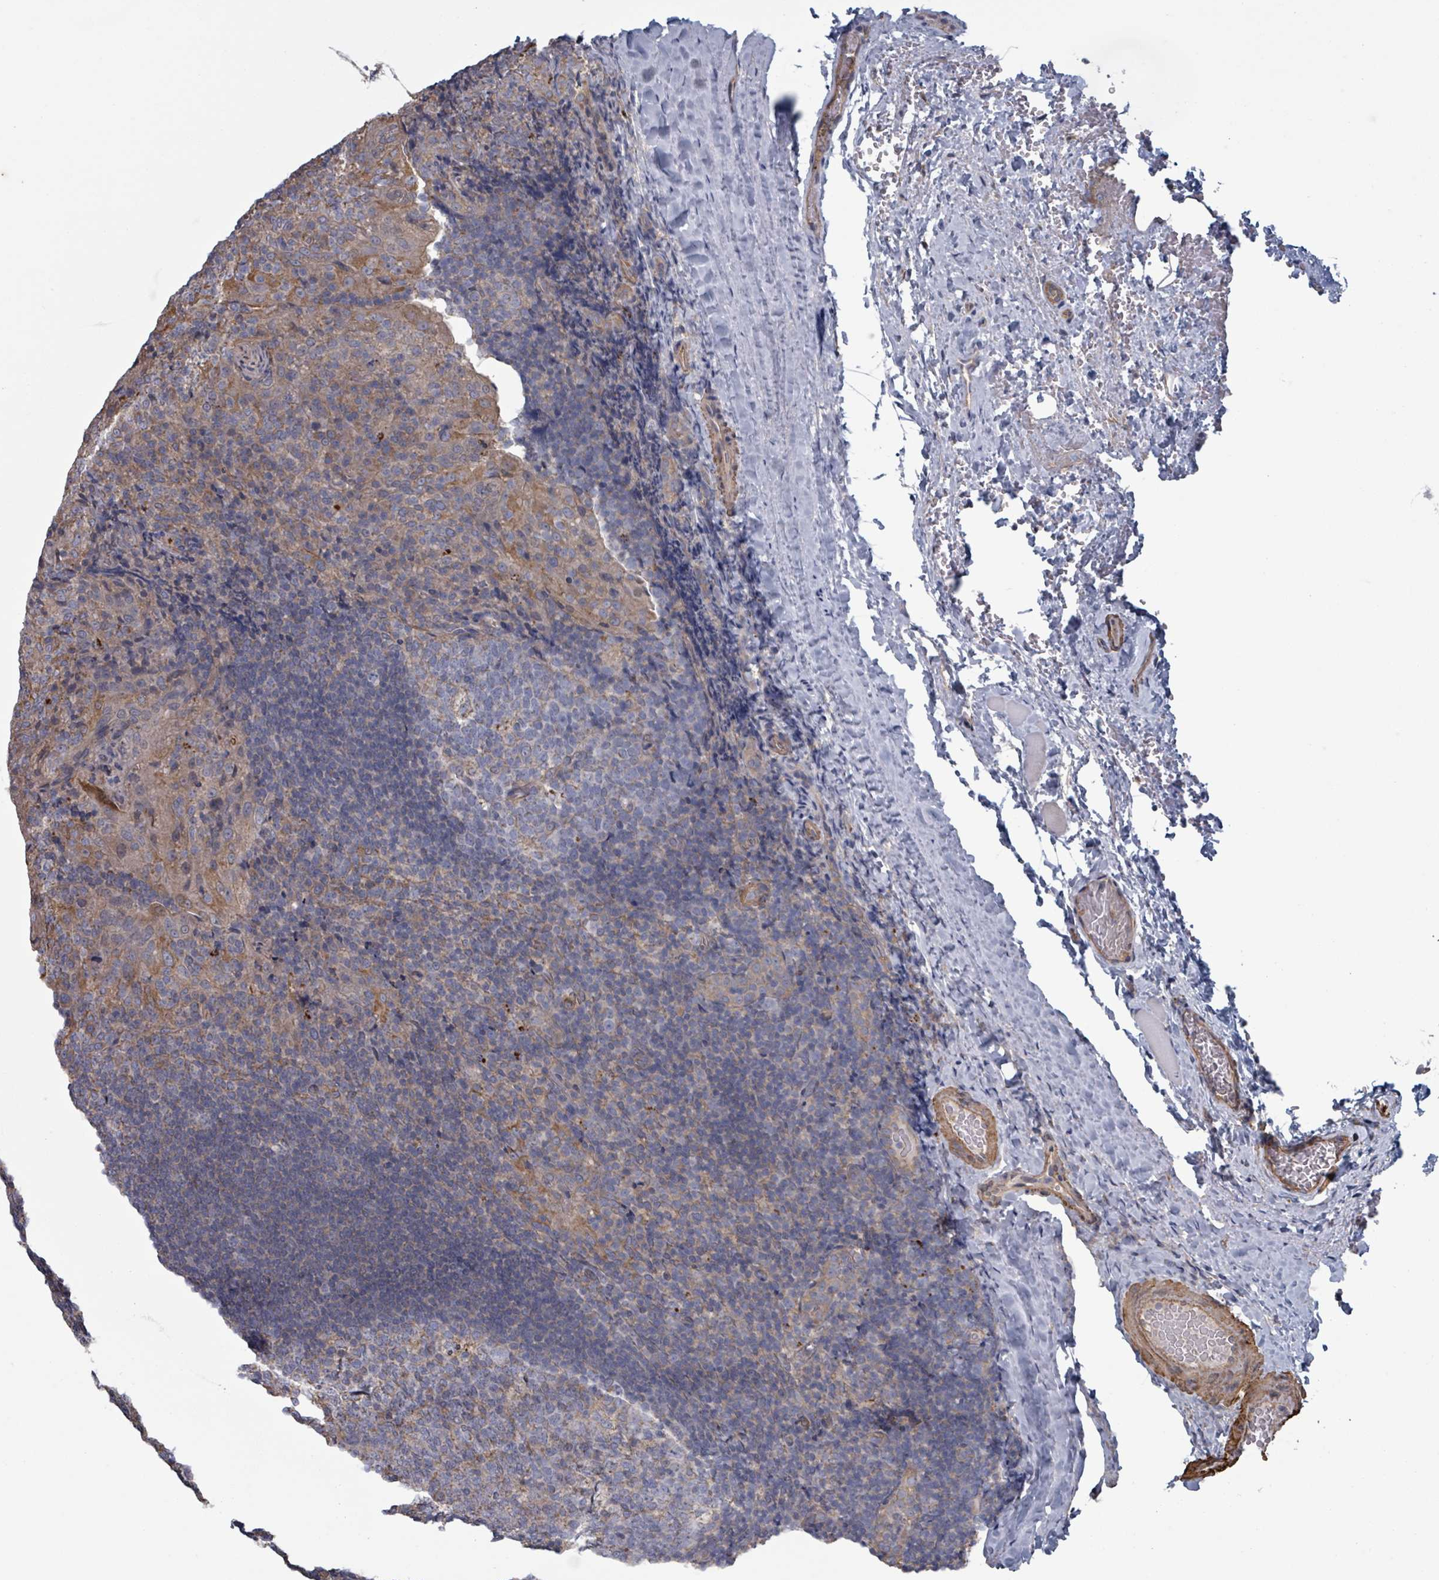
{"staining": {"intensity": "weak", "quantity": "<25%", "location": "cytoplasmic/membranous"}, "tissue": "tonsil", "cell_type": "Germinal center cells", "image_type": "normal", "snomed": [{"axis": "morphology", "description": "Normal tissue, NOS"}, {"axis": "topography", "description": "Tonsil"}], "caption": "This is a photomicrograph of immunohistochemistry staining of unremarkable tonsil, which shows no staining in germinal center cells. Brightfield microscopy of immunohistochemistry (IHC) stained with DAB (3,3'-diaminobenzidine) (brown) and hematoxylin (blue), captured at high magnification.", "gene": "ADCK1", "patient": {"sex": "male", "age": 17}}